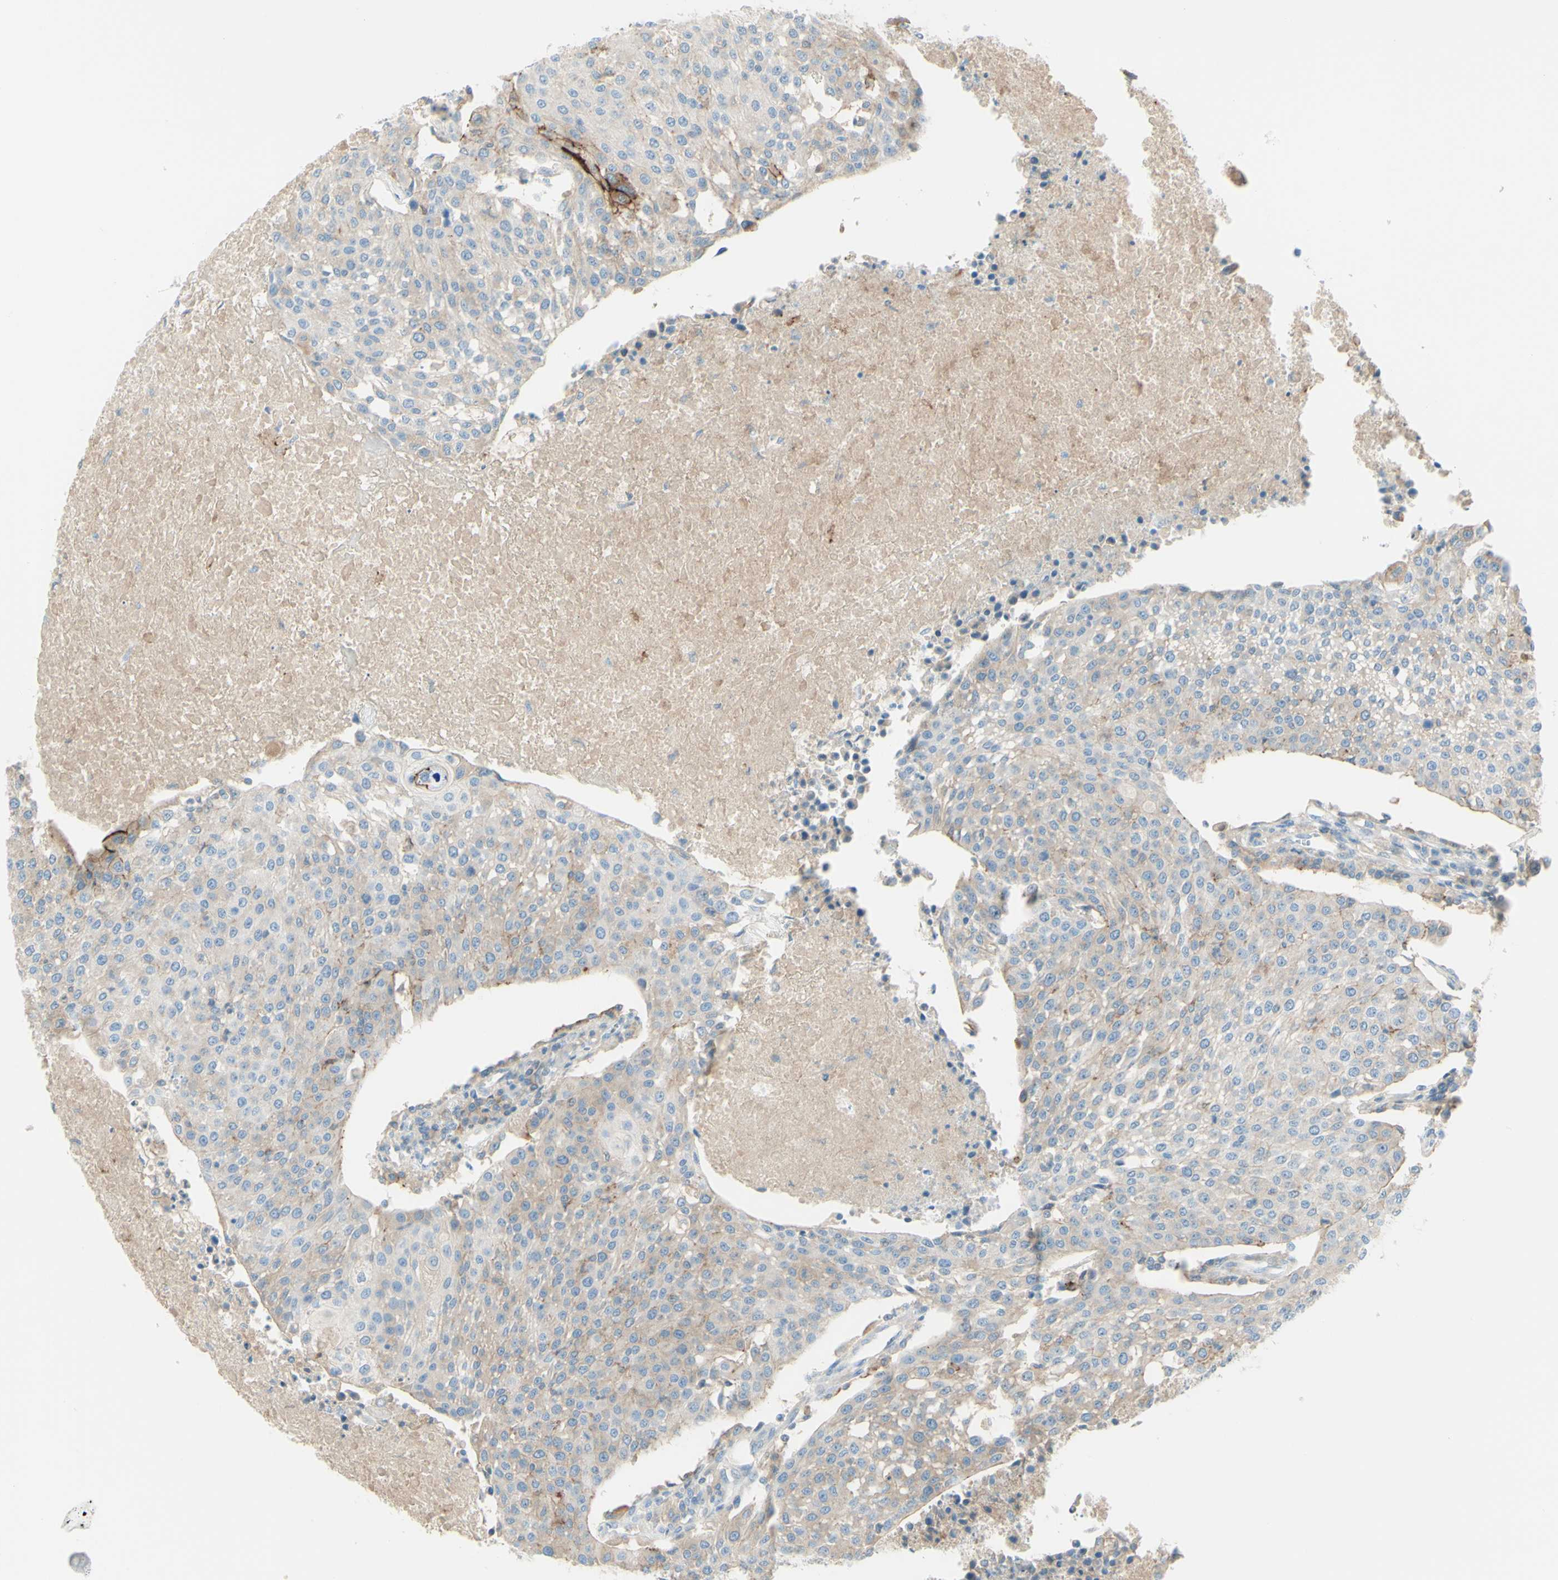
{"staining": {"intensity": "weak", "quantity": "25%-75%", "location": "cytoplasmic/membranous"}, "tissue": "urothelial cancer", "cell_type": "Tumor cells", "image_type": "cancer", "snomed": [{"axis": "morphology", "description": "Urothelial carcinoma, High grade"}, {"axis": "topography", "description": "Urinary bladder"}], "caption": "Urothelial cancer stained for a protein (brown) reveals weak cytoplasmic/membranous positive positivity in approximately 25%-75% of tumor cells.", "gene": "ALCAM", "patient": {"sex": "female", "age": 85}}